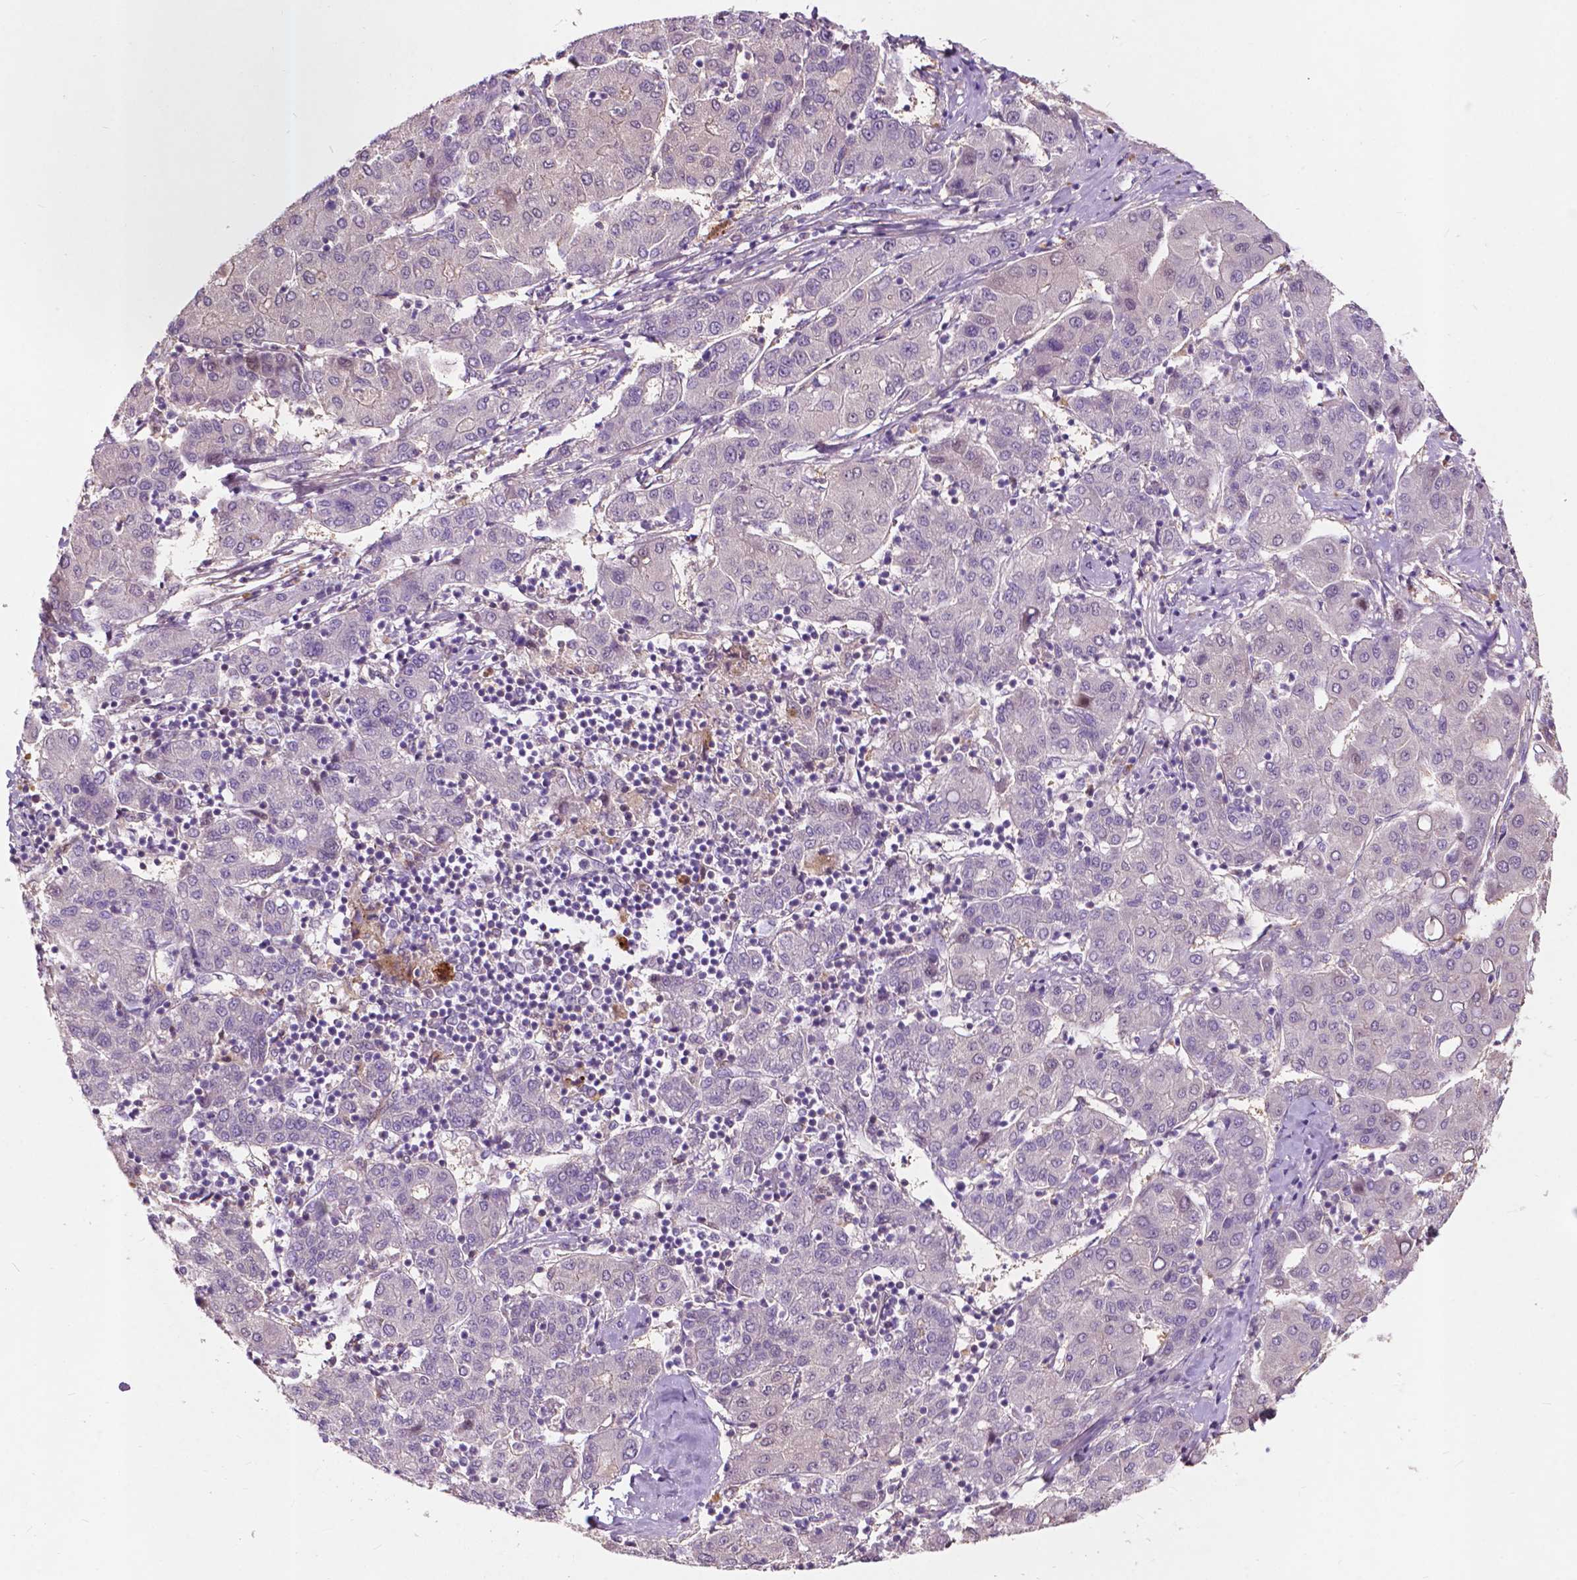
{"staining": {"intensity": "negative", "quantity": "none", "location": "none"}, "tissue": "liver cancer", "cell_type": "Tumor cells", "image_type": "cancer", "snomed": [{"axis": "morphology", "description": "Carcinoma, Hepatocellular, NOS"}, {"axis": "topography", "description": "Liver"}], "caption": "The photomicrograph demonstrates no staining of tumor cells in liver cancer.", "gene": "GPR37", "patient": {"sex": "male", "age": 65}}